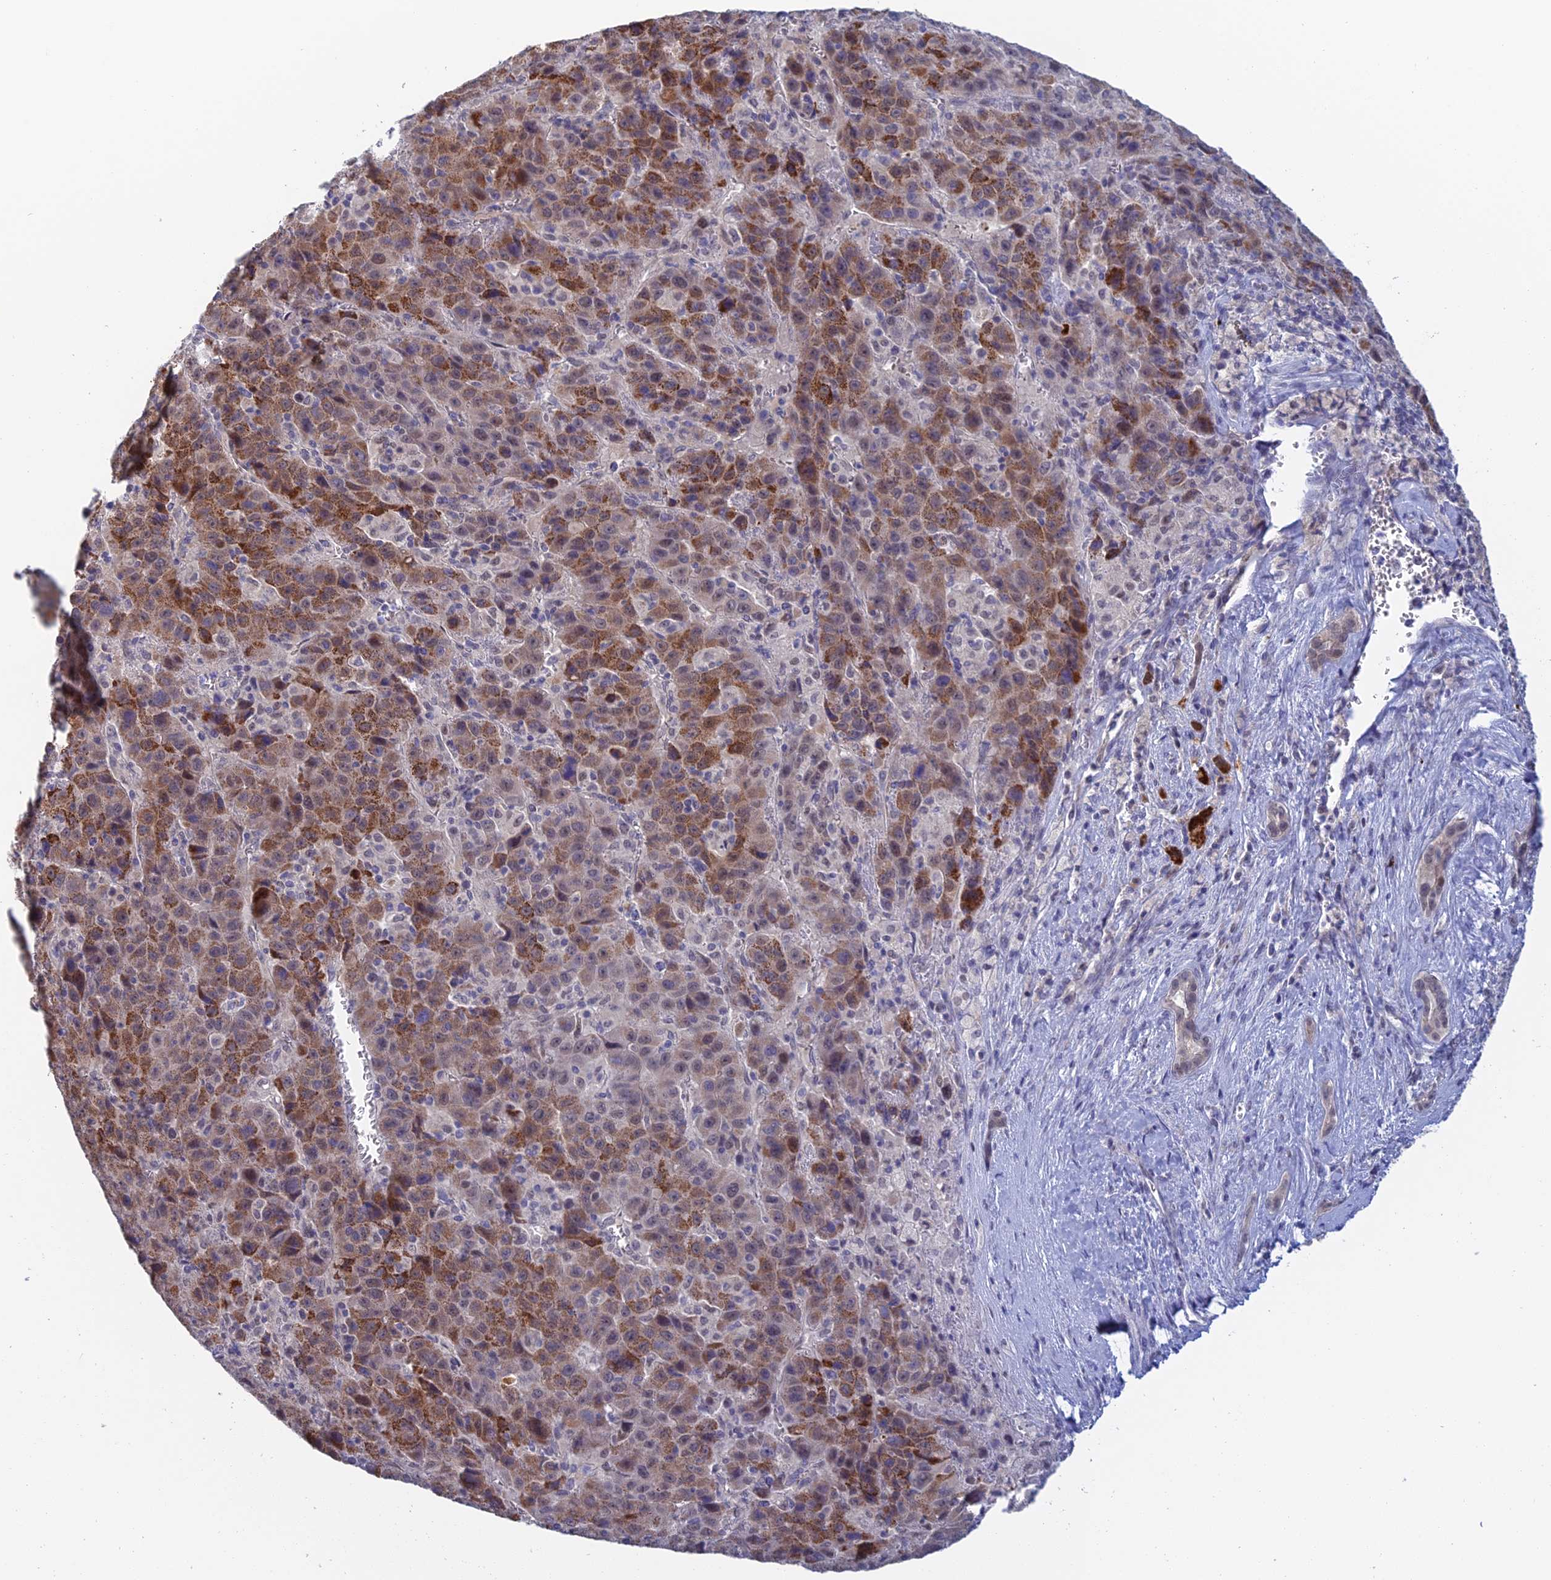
{"staining": {"intensity": "moderate", "quantity": "25%-75%", "location": "cytoplasmic/membranous"}, "tissue": "liver cancer", "cell_type": "Tumor cells", "image_type": "cancer", "snomed": [{"axis": "morphology", "description": "Carcinoma, Hepatocellular, NOS"}, {"axis": "topography", "description": "Liver"}], "caption": "Immunohistochemistry (IHC) of human liver cancer exhibits medium levels of moderate cytoplasmic/membranous expression in approximately 25%-75% of tumor cells.", "gene": "GIPC1", "patient": {"sex": "female", "age": 53}}